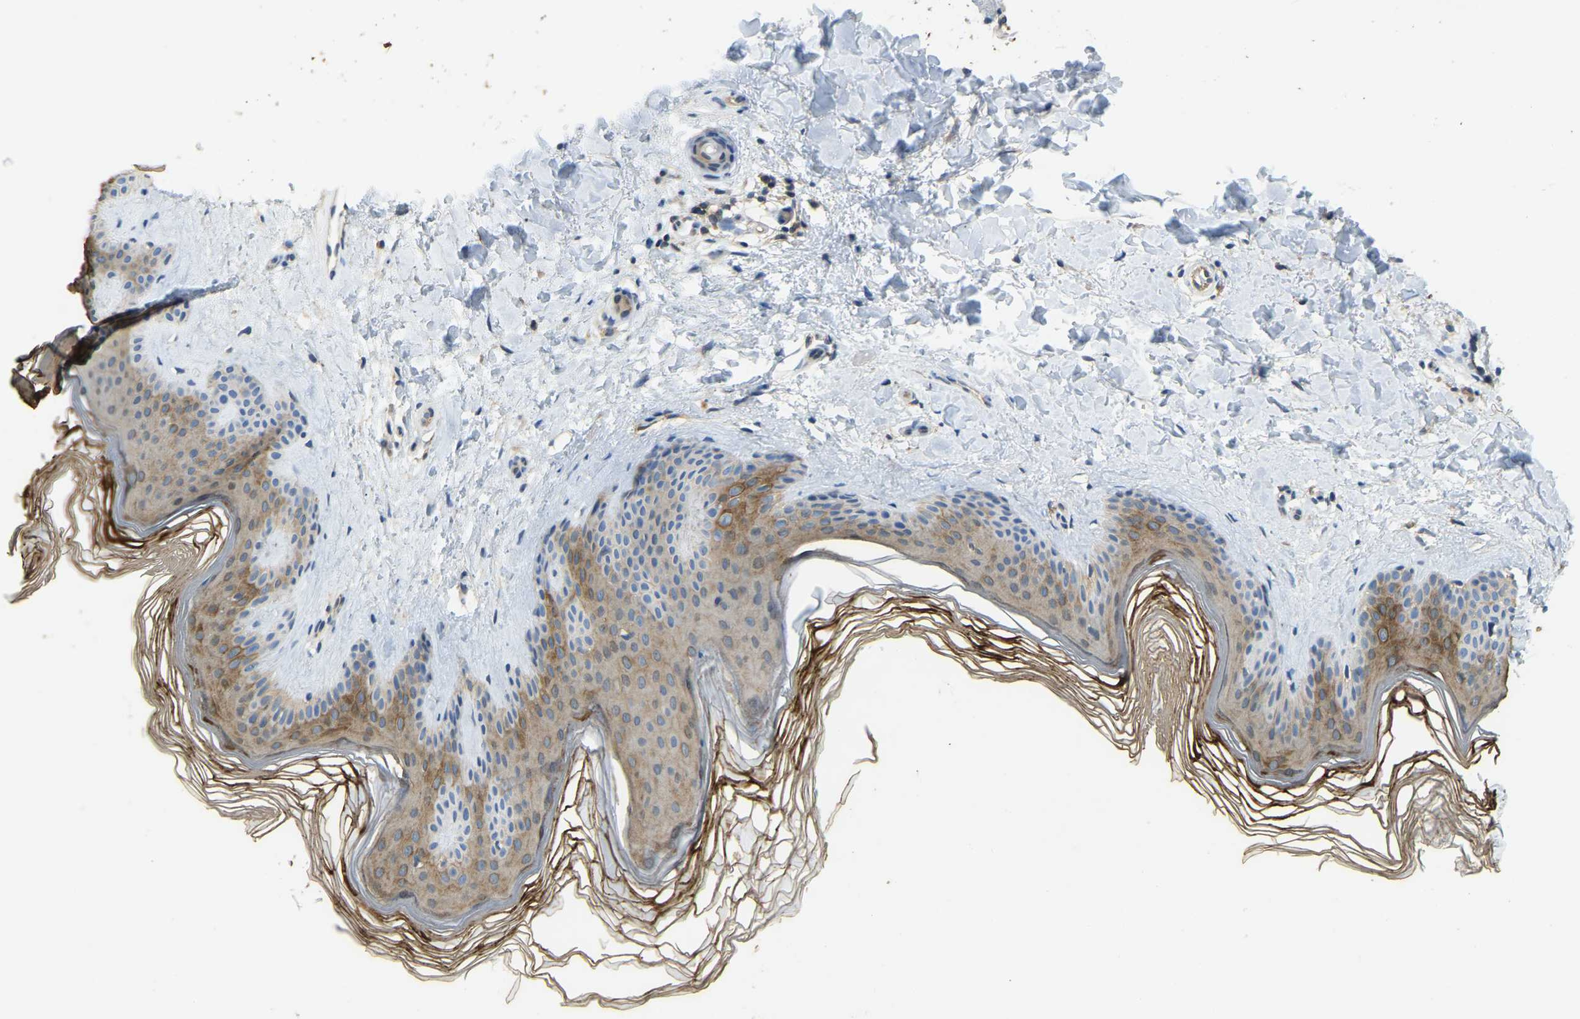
{"staining": {"intensity": "weak", "quantity": ">75%", "location": "cytoplasmic/membranous"}, "tissue": "skin", "cell_type": "Fibroblasts", "image_type": "normal", "snomed": [{"axis": "morphology", "description": "Normal tissue, NOS"}, {"axis": "morphology", "description": "Malignant melanoma, Metastatic site"}, {"axis": "topography", "description": "Skin"}], "caption": "About >75% of fibroblasts in unremarkable skin display weak cytoplasmic/membranous protein positivity as visualized by brown immunohistochemical staining.", "gene": "AHNAK", "patient": {"sex": "male", "age": 41}}